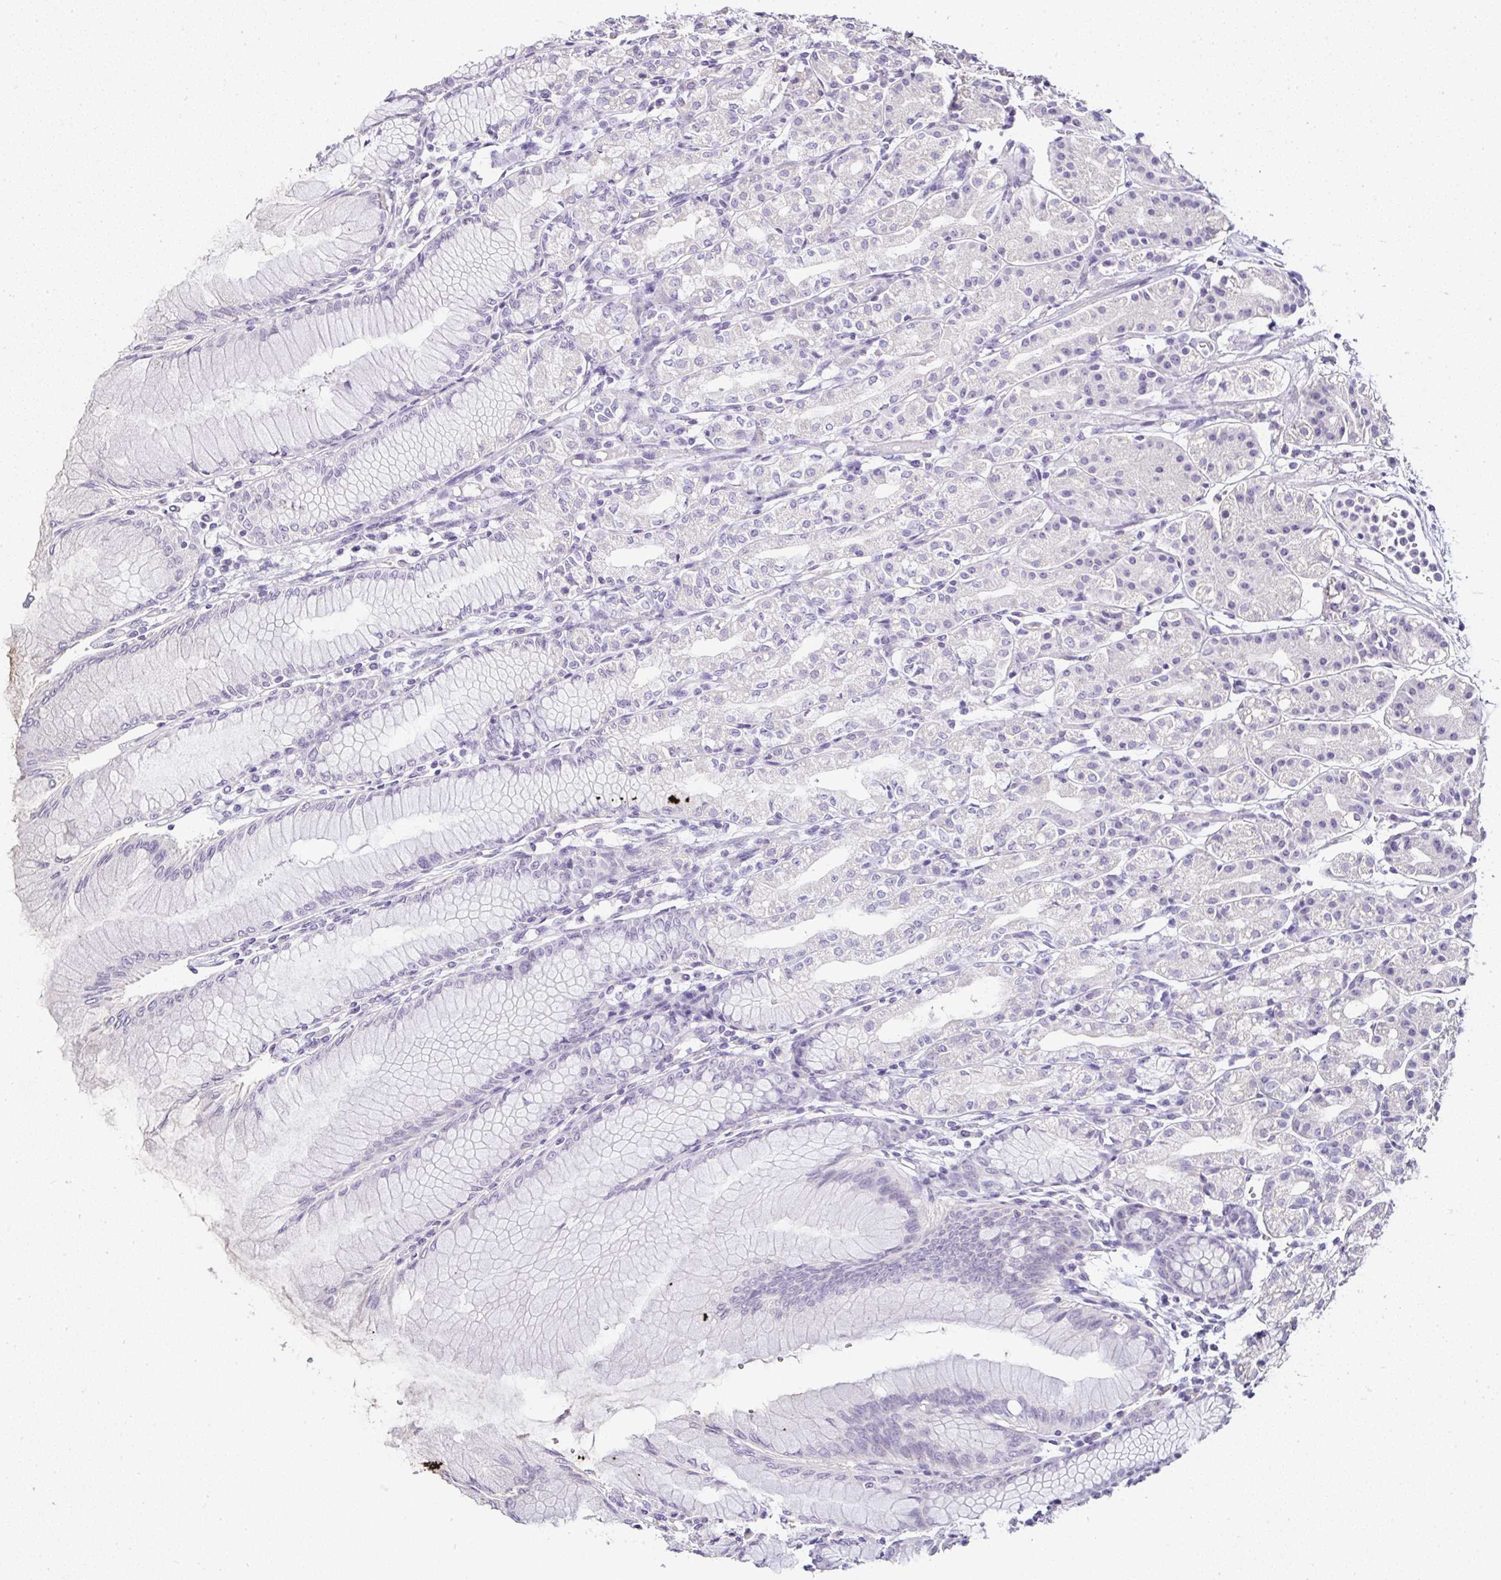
{"staining": {"intensity": "strong", "quantity": "<25%", "location": "cytoplasmic/membranous"}, "tissue": "stomach", "cell_type": "Glandular cells", "image_type": "normal", "snomed": [{"axis": "morphology", "description": "Normal tissue, NOS"}, {"axis": "topography", "description": "Stomach"}], "caption": "Human stomach stained for a protein (brown) displays strong cytoplasmic/membranous positive staining in about <25% of glandular cells.", "gene": "SERPINB3", "patient": {"sex": "female", "age": 57}}